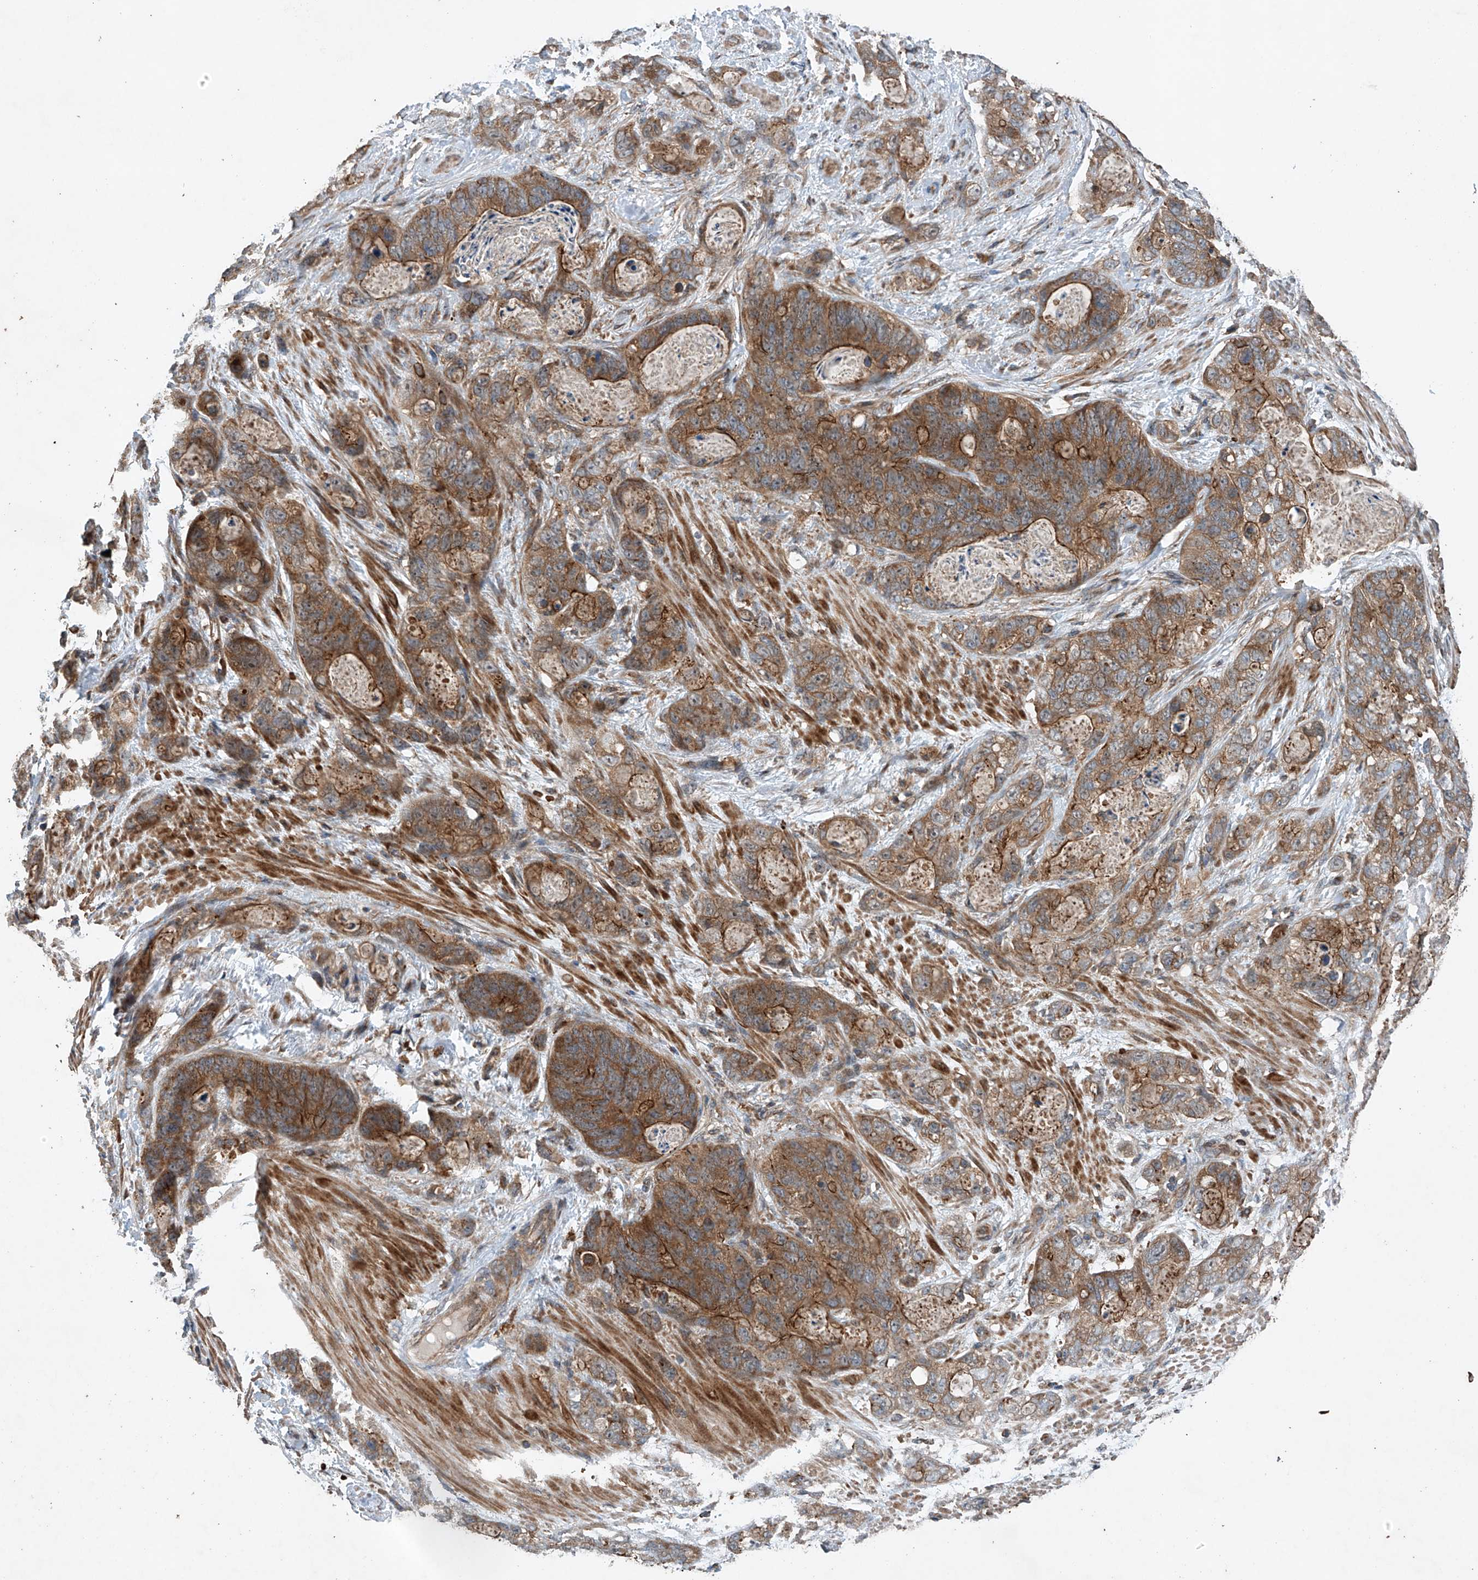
{"staining": {"intensity": "moderate", "quantity": ">75%", "location": "cytoplasmic/membranous"}, "tissue": "stomach cancer", "cell_type": "Tumor cells", "image_type": "cancer", "snomed": [{"axis": "morphology", "description": "Normal tissue, NOS"}, {"axis": "morphology", "description": "Adenocarcinoma, NOS"}, {"axis": "topography", "description": "Stomach"}], "caption": "A brown stain labels moderate cytoplasmic/membranous staining of a protein in adenocarcinoma (stomach) tumor cells.", "gene": "CEP85L", "patient": {"sex": "female", "age": 89}}